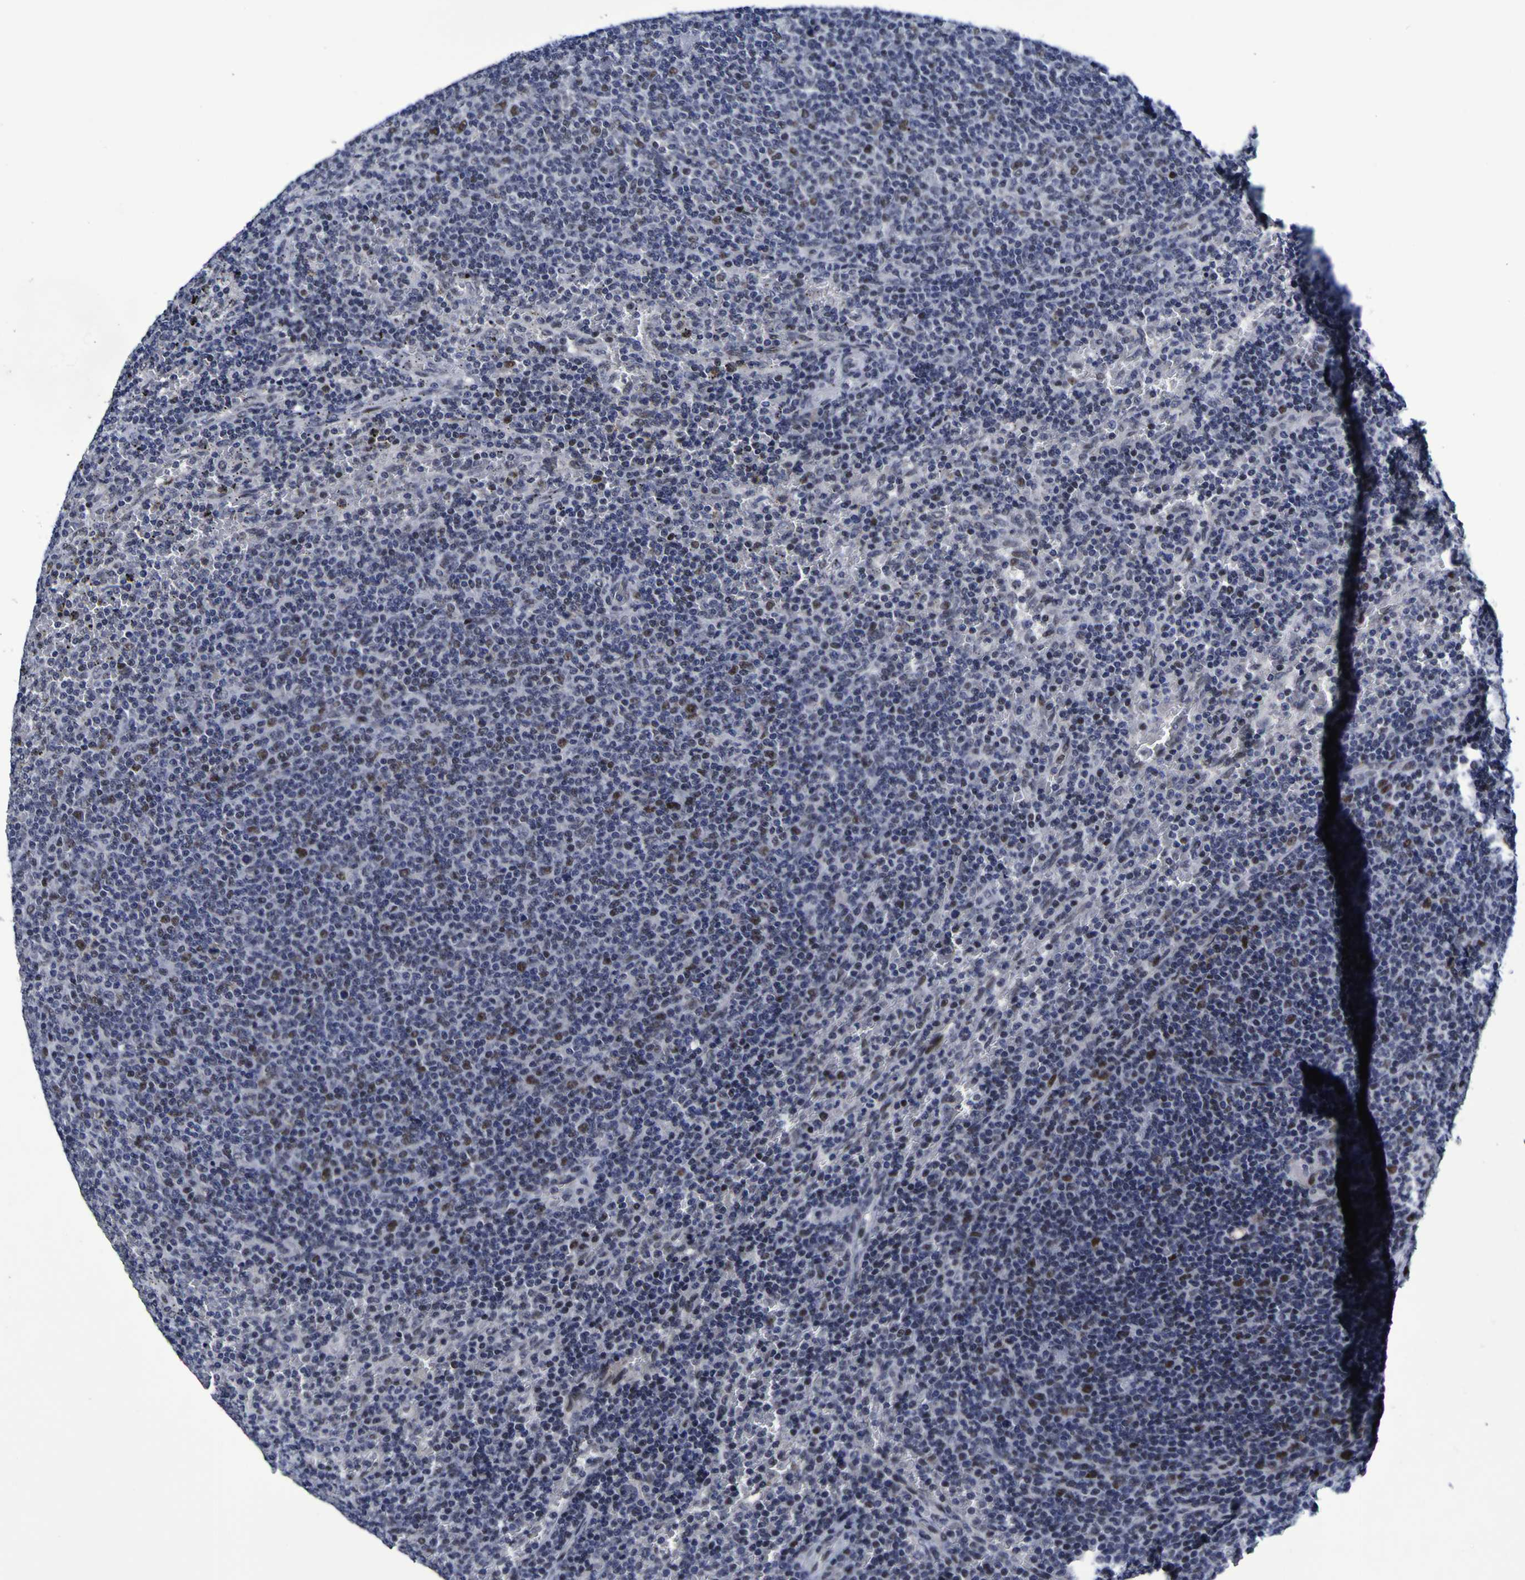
{"staining": {"intensity": "weak", "quantity": "<25%", "location": "nuclear"}, "tissue": "lymphoma", "cell_type": "Tumor cells", "image_type": "cancer", "snomed": [{"axis": "morphology", "description": "Malignant lymphoma, non-Hodgkin's type, Low grade"}, {"axis": "topography", "description": "Spleen"}], "caption": "Human lymphoma stained for a protein using immunohistochemistry displays no expression in tumor cells.", "gene": "MBD3", "patient": {"sex": "female", "age": 50}}